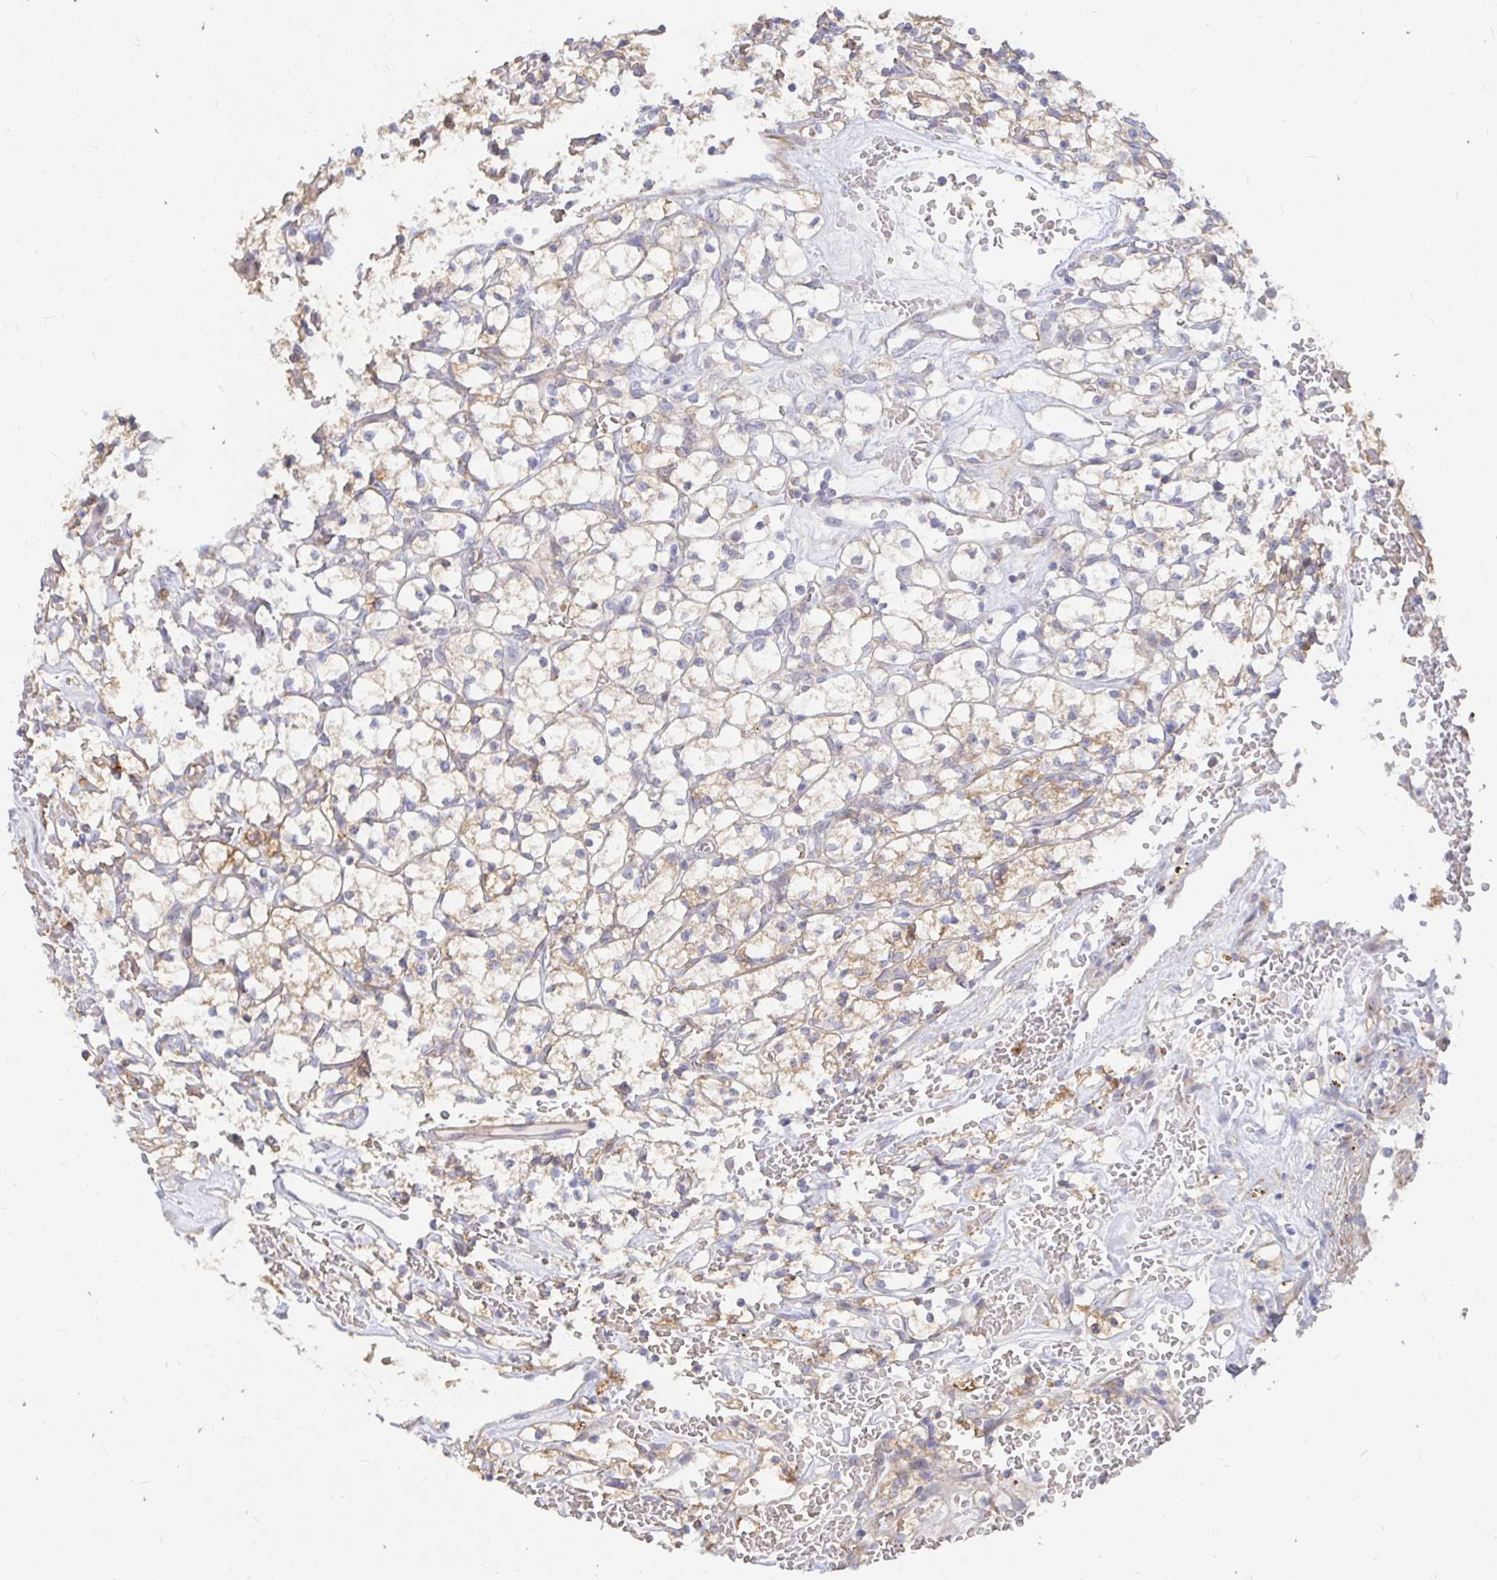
{"staining": {"intensity": "weak", "quantity": ">75%", "location": "cytoplasmic/membranous"}, "tissue": "renal cancer", "cell_type": "Tumor cells", "image_type": "cancer", "snomed": [{"axis": "morphology", "description": "Adenocarcinoma, NOS"}, {"axis": "topography", "description": "Kidney"}], "caption": "Approximately >75% of tumor cells in renal cancer (adenocarcinoma) reveal weak cytoplasmic/membranous protein staining as visualized by brown immunohistochemical staining.", "gene": "KCTD19", "patient": {"sex": "female", "age": 64}}